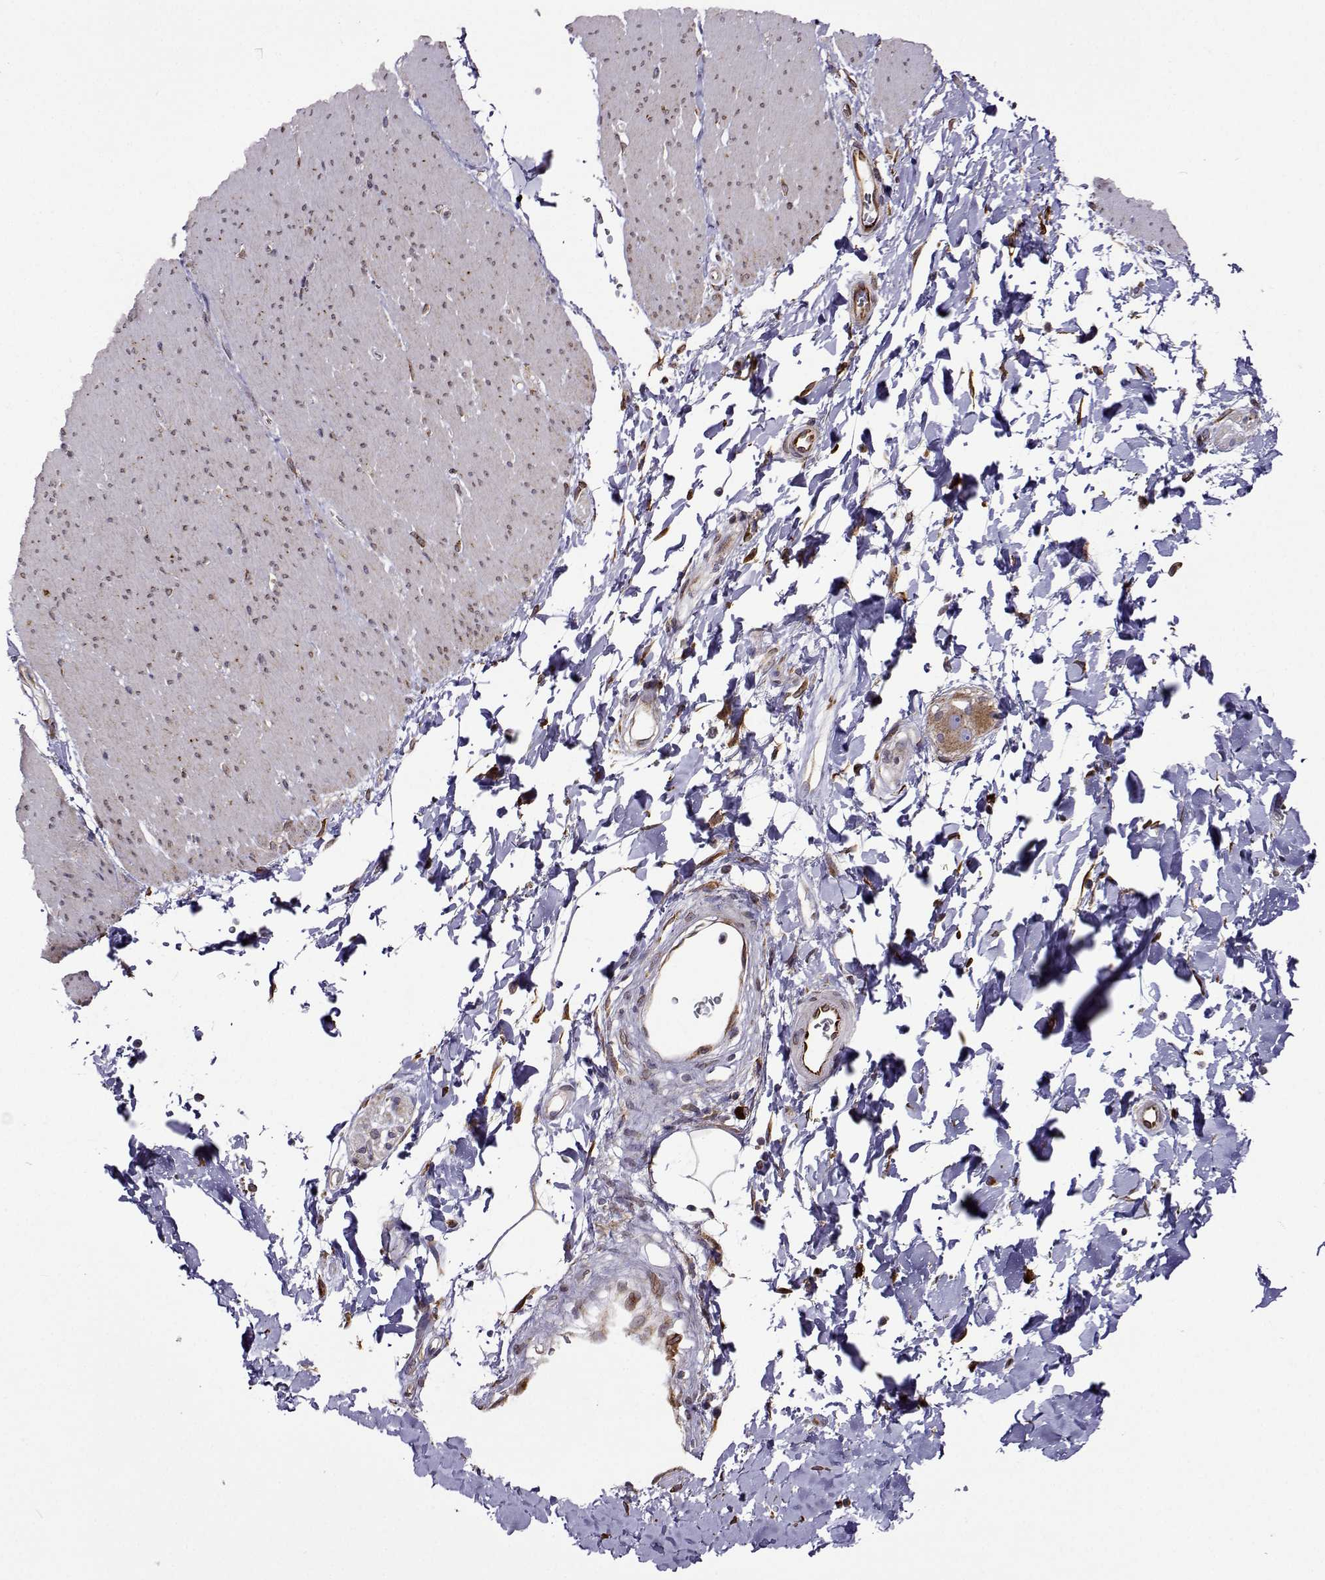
{"staining": {"intensity": "weak", "quantity": ">75%", "location": "cytoplasmic/membranous,nuclear"}, "tissue": "smooth muscle", "cell_type": "Smooth muscle cells", "image_type": "normal", "snomed": [{"axis": "morphology", "description": "Normal tissue, NOS"}, {"axis": "topography", "description": "Smooth muscle"}, {"axis": "topography", "description": "Rectum"}], "caption": "Protein staining of unremarkable smooth muscle displays weak cytoplasmic/membranous,nuclear expression in approximately >75% of smooth muscle cells. (brown staining indicates protein expression, while blue staining denotes nuclei).", "gene": "PGRMC2", "patient": {"sex": "male", "age": 53}}